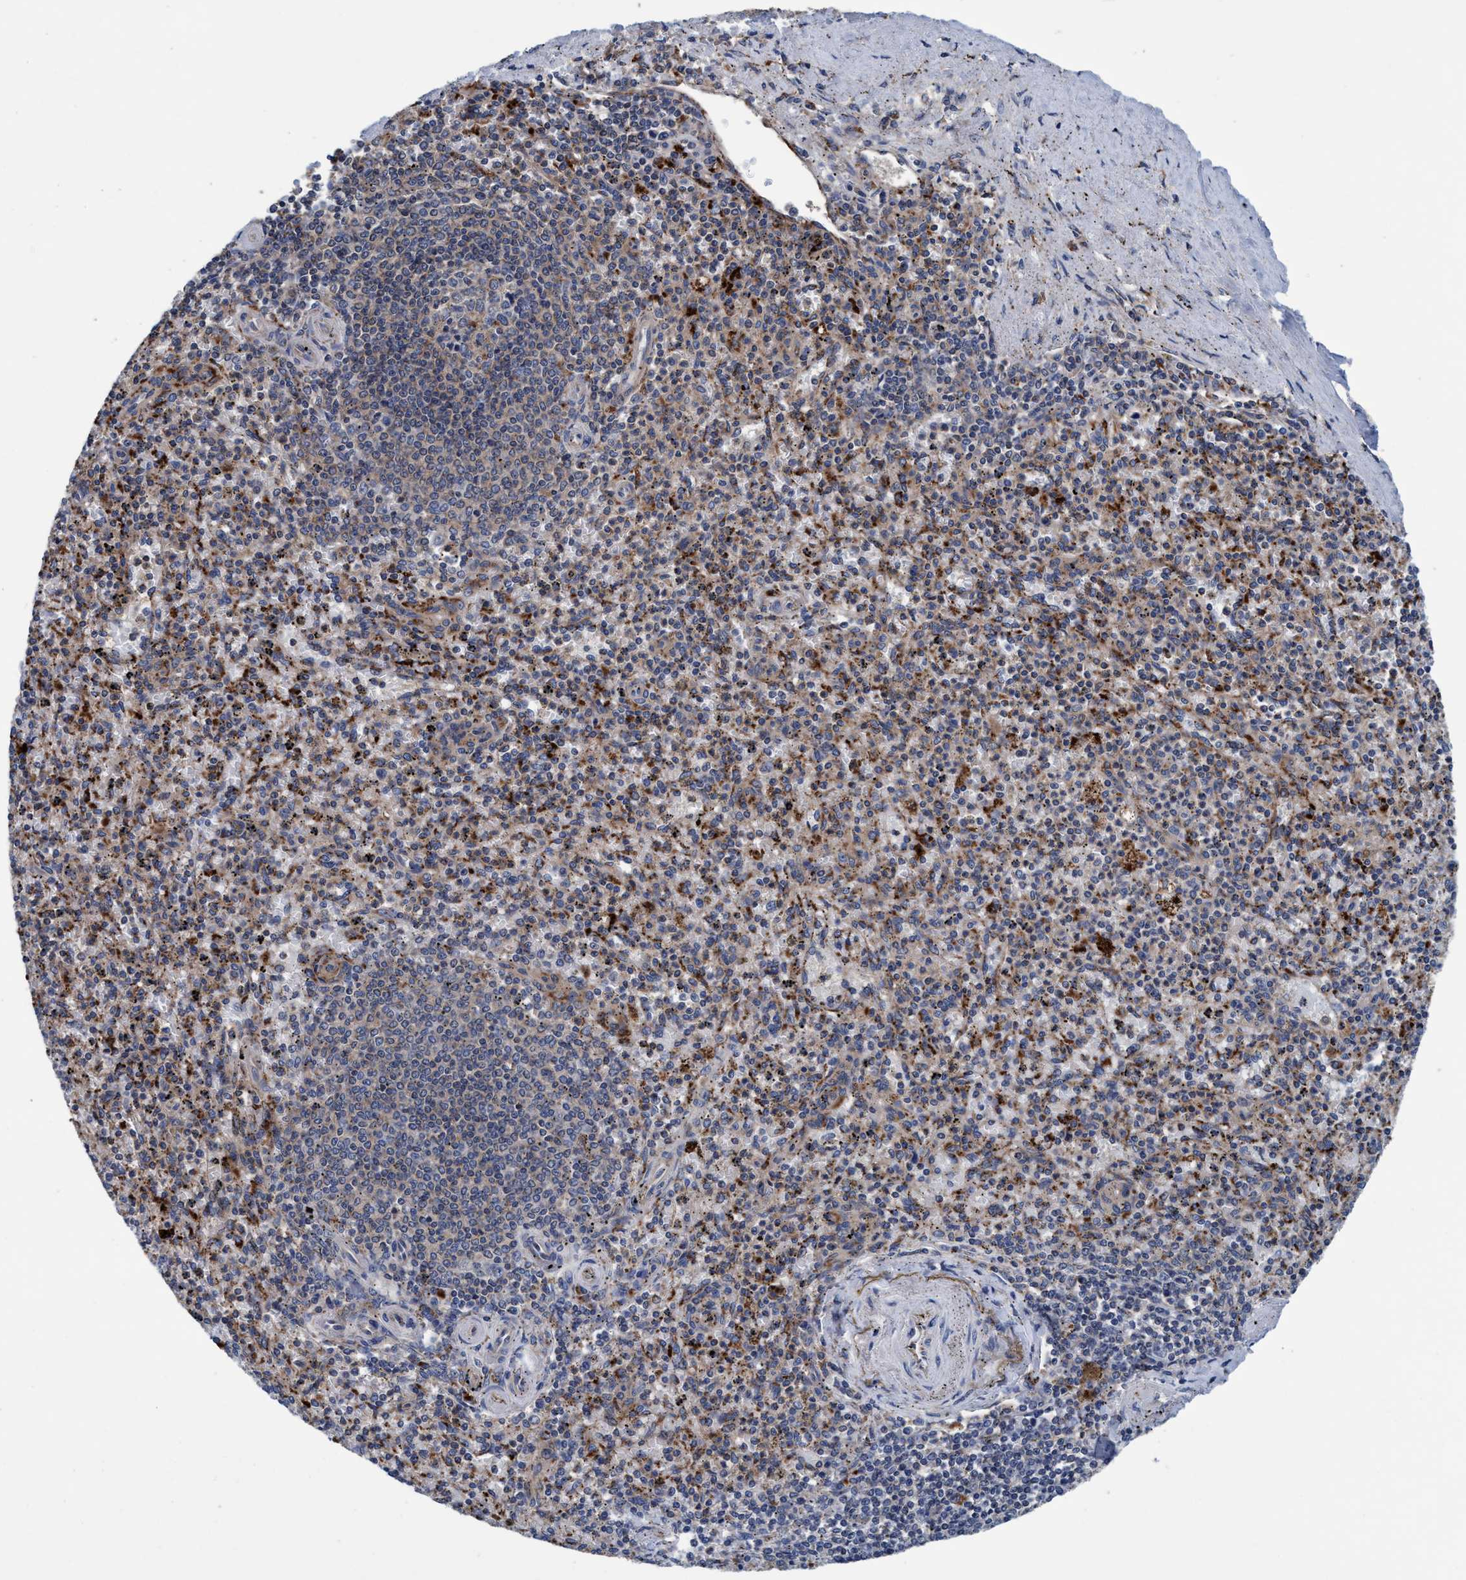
{"staining": {"intensity": "moderate", "quantity": "25%-75%", "location": "cytoplasmic/membranous"}, "tissue": "spleen", "cell_type": "Cells in red pulp", "image_type": "normal", "snomed": [{"axis": "morphology", "description": "Normal tissue, NOS"}, {"axis": "topography", "description": "Spleen"}], "caption": "Immunohistochemical staining of benign human spleen displays medium levels of moderate cytoplasmic/membranous expression in about 25%-75% of cells in red pulp. Immunohistochemistry (ihc) stains the protein in brown and the nuclei are stained blue.", "gene": "ENDOG", "patient": {"sex": "male", "age": 72}}